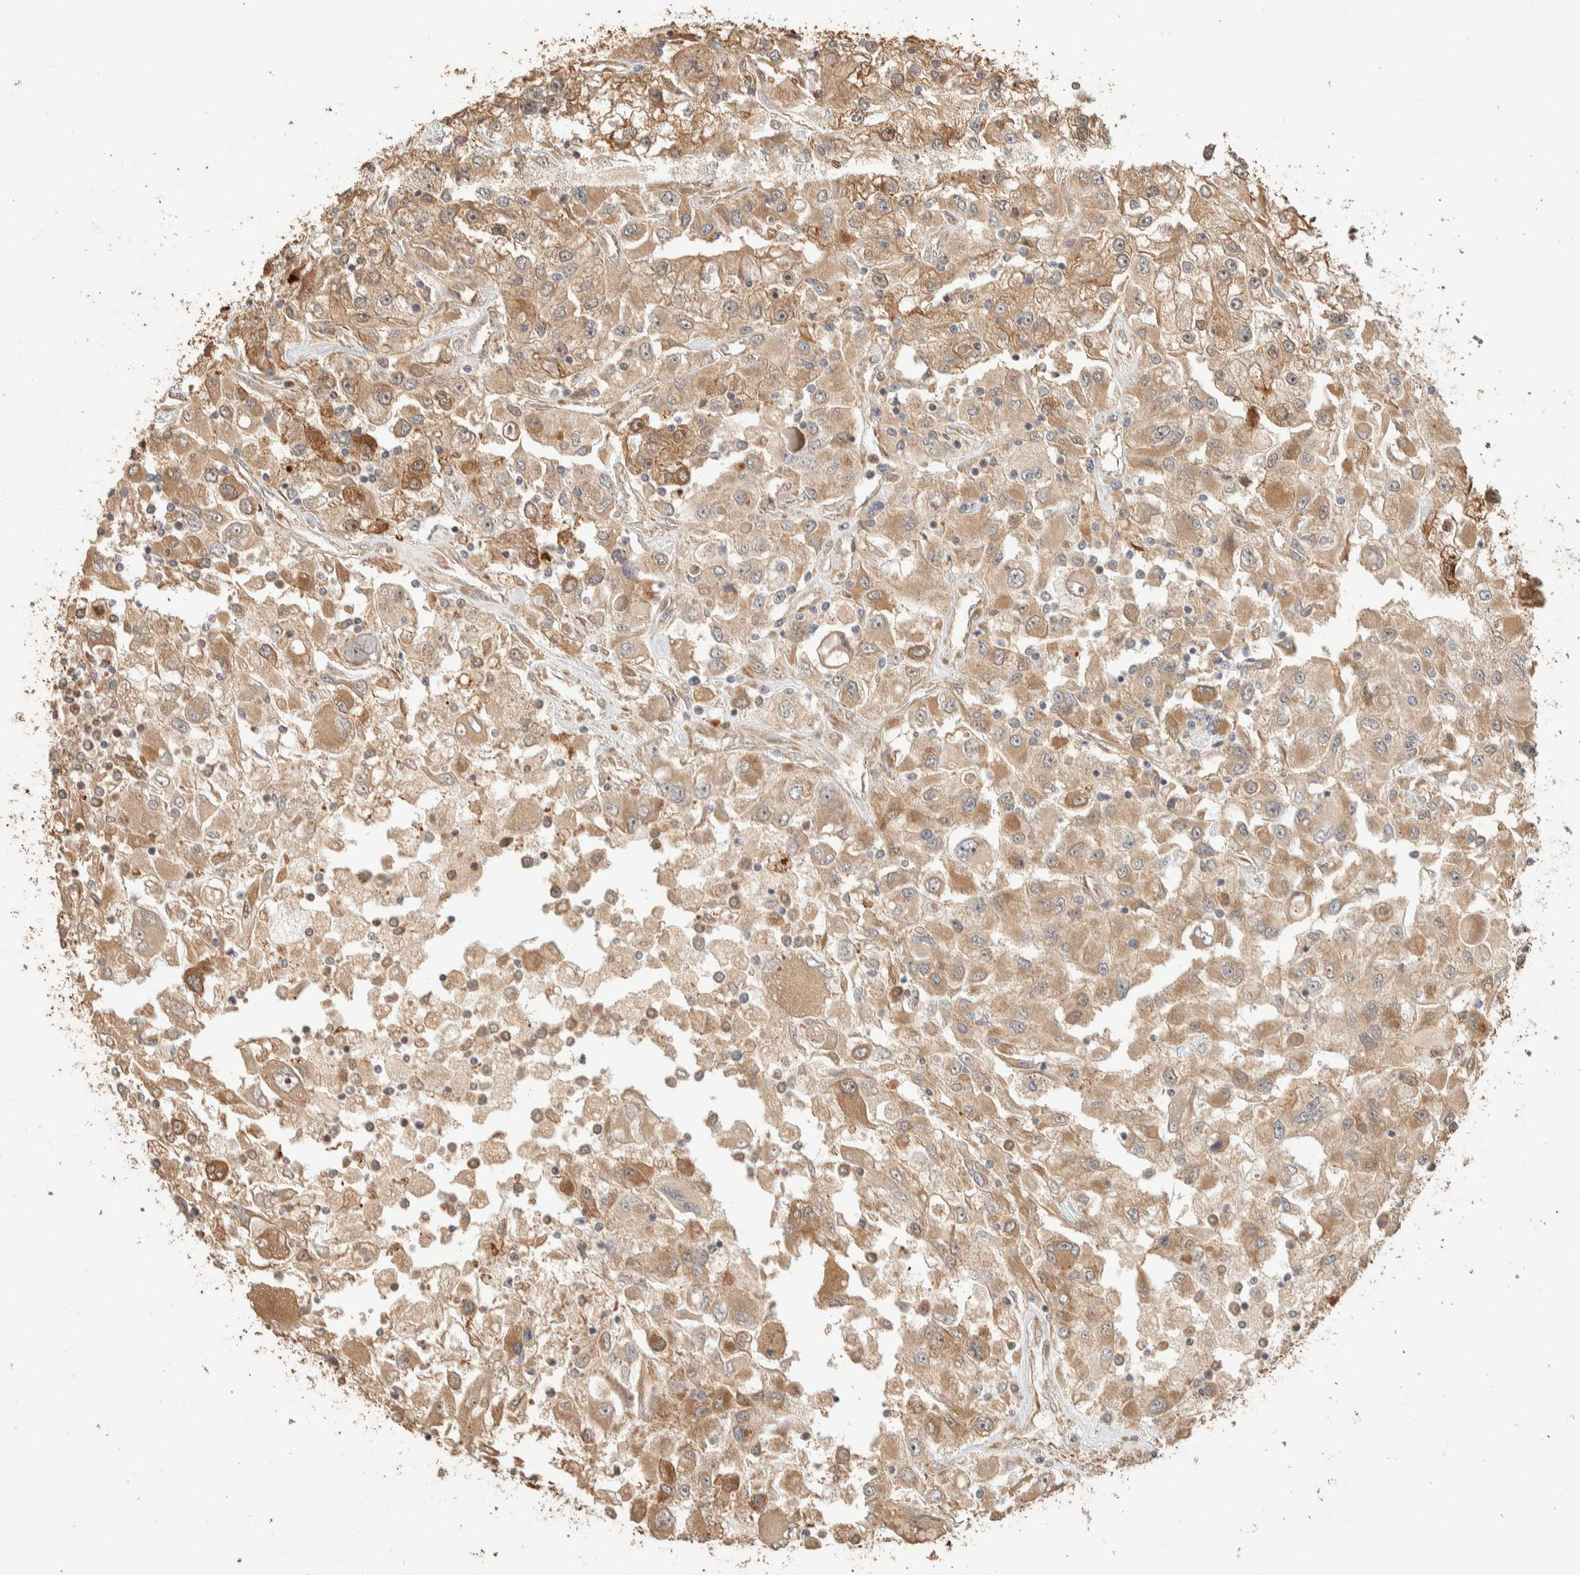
{"staining": {"intensity": "moderate", "quantity": ">75%", "location": "cytoplasmic/membranous"}, "tissue": "renal cancer", "cell_type": "Tumor cells", "image_type": "cancer", "snomed": [{"axis": "morphology", "description": "Adenocarcinoma, NOS"}, {"axis": "topography", "description": "Kidney"}], "caption": "Brown immunohistochemical staining in renal cancer reveals moderate cytoplasmic/membranous expression in approximately >75% of tumor cells.", "gene": "EXOC7", "patient": {"sex": "female", "age": 52}}